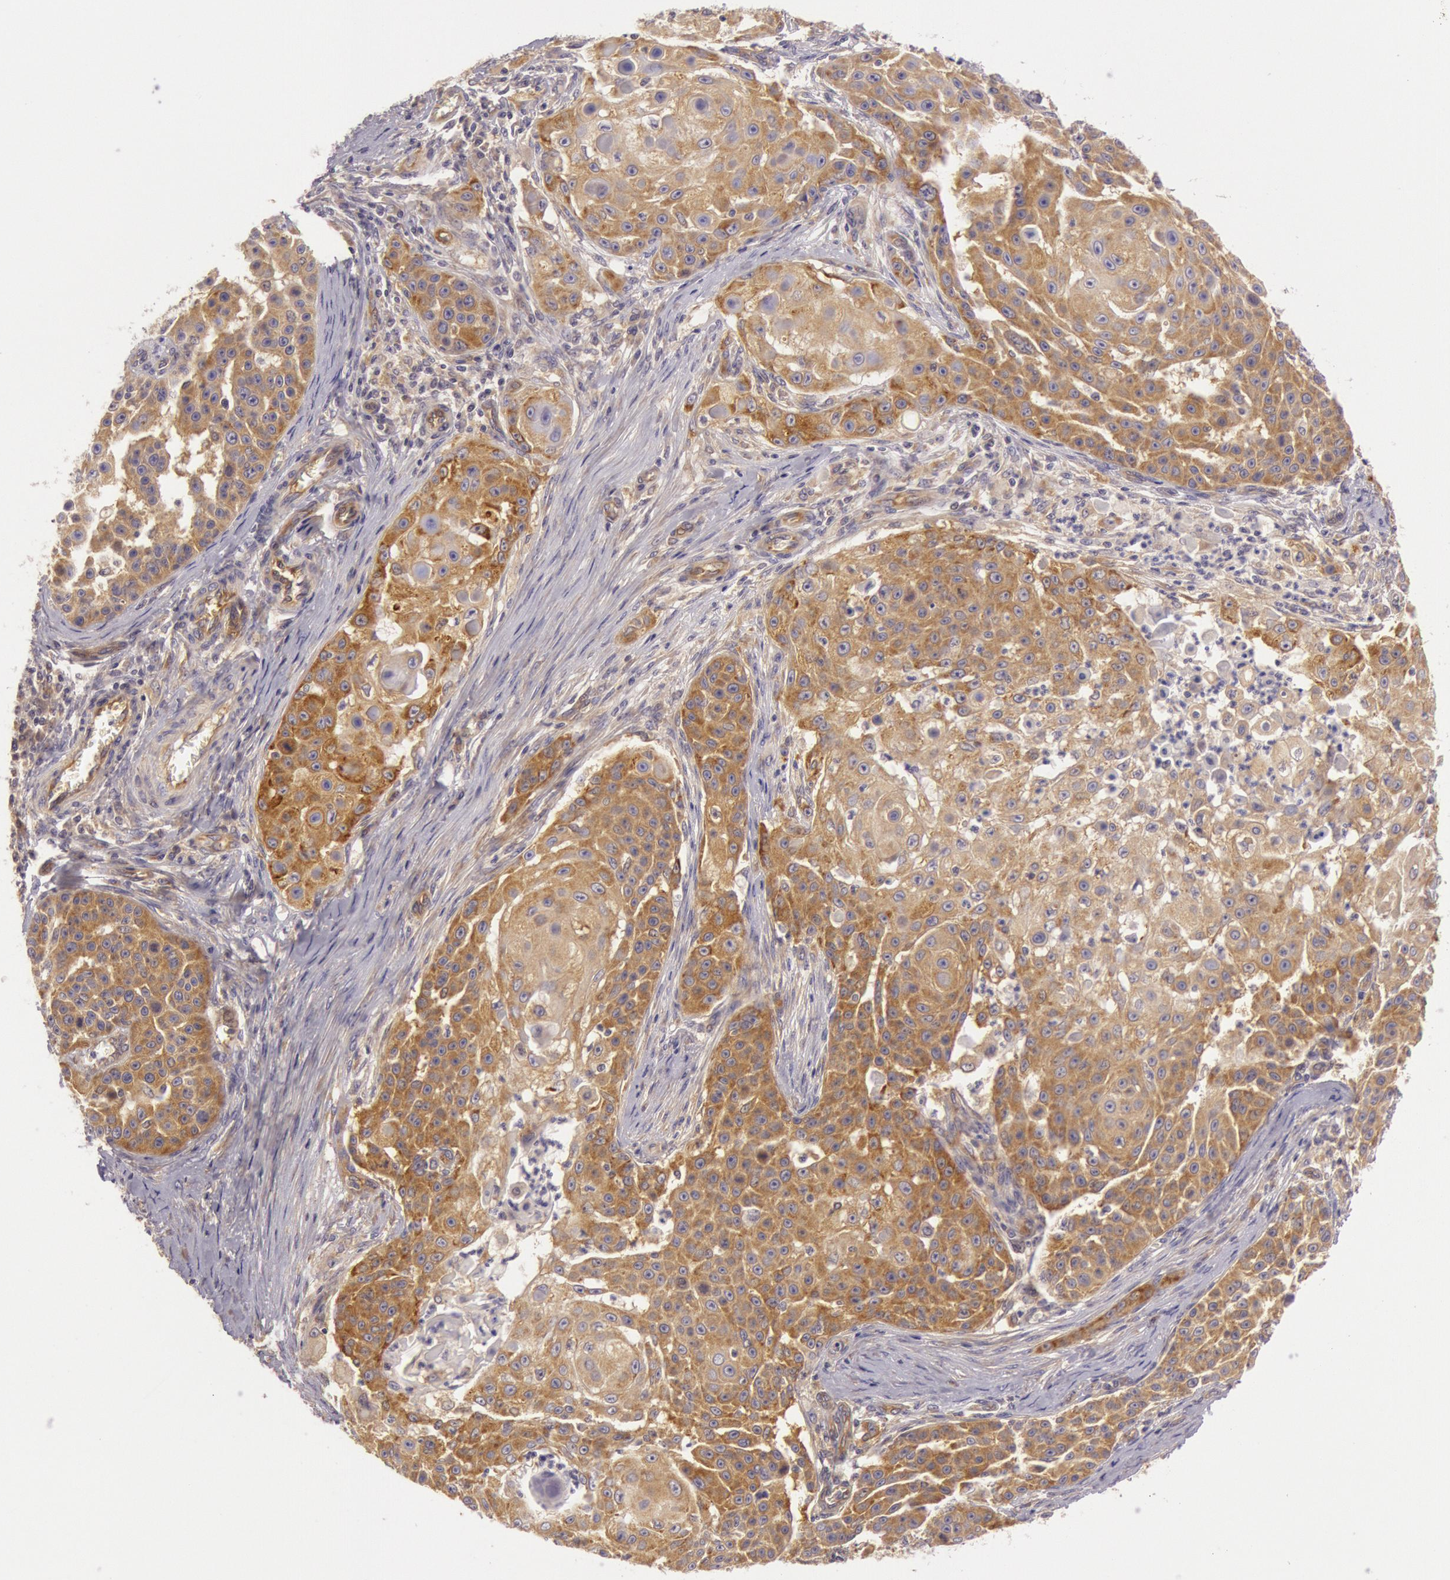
{"staining": {"intensity": "moderate", "quantity": ">75%", "location": "cytoplasmic/membranous"}, "tissue": "skin cancer", "cell_type": "Tumor cells", "image_type": "cancer", "snomed": [{"axis": "morphology", "description": "Squamous cell carcinoma, NOS"}, {"axis": "topography", "description": "Skin"}], "caption": "The image reveals a brown stain indicating the presence of a protein in the cytoplasmic/membranous of tumor cells in squamous cell carcinoma (skin).", "gene": "CHUK", "patient": {"sex": "female", "age": 57}}